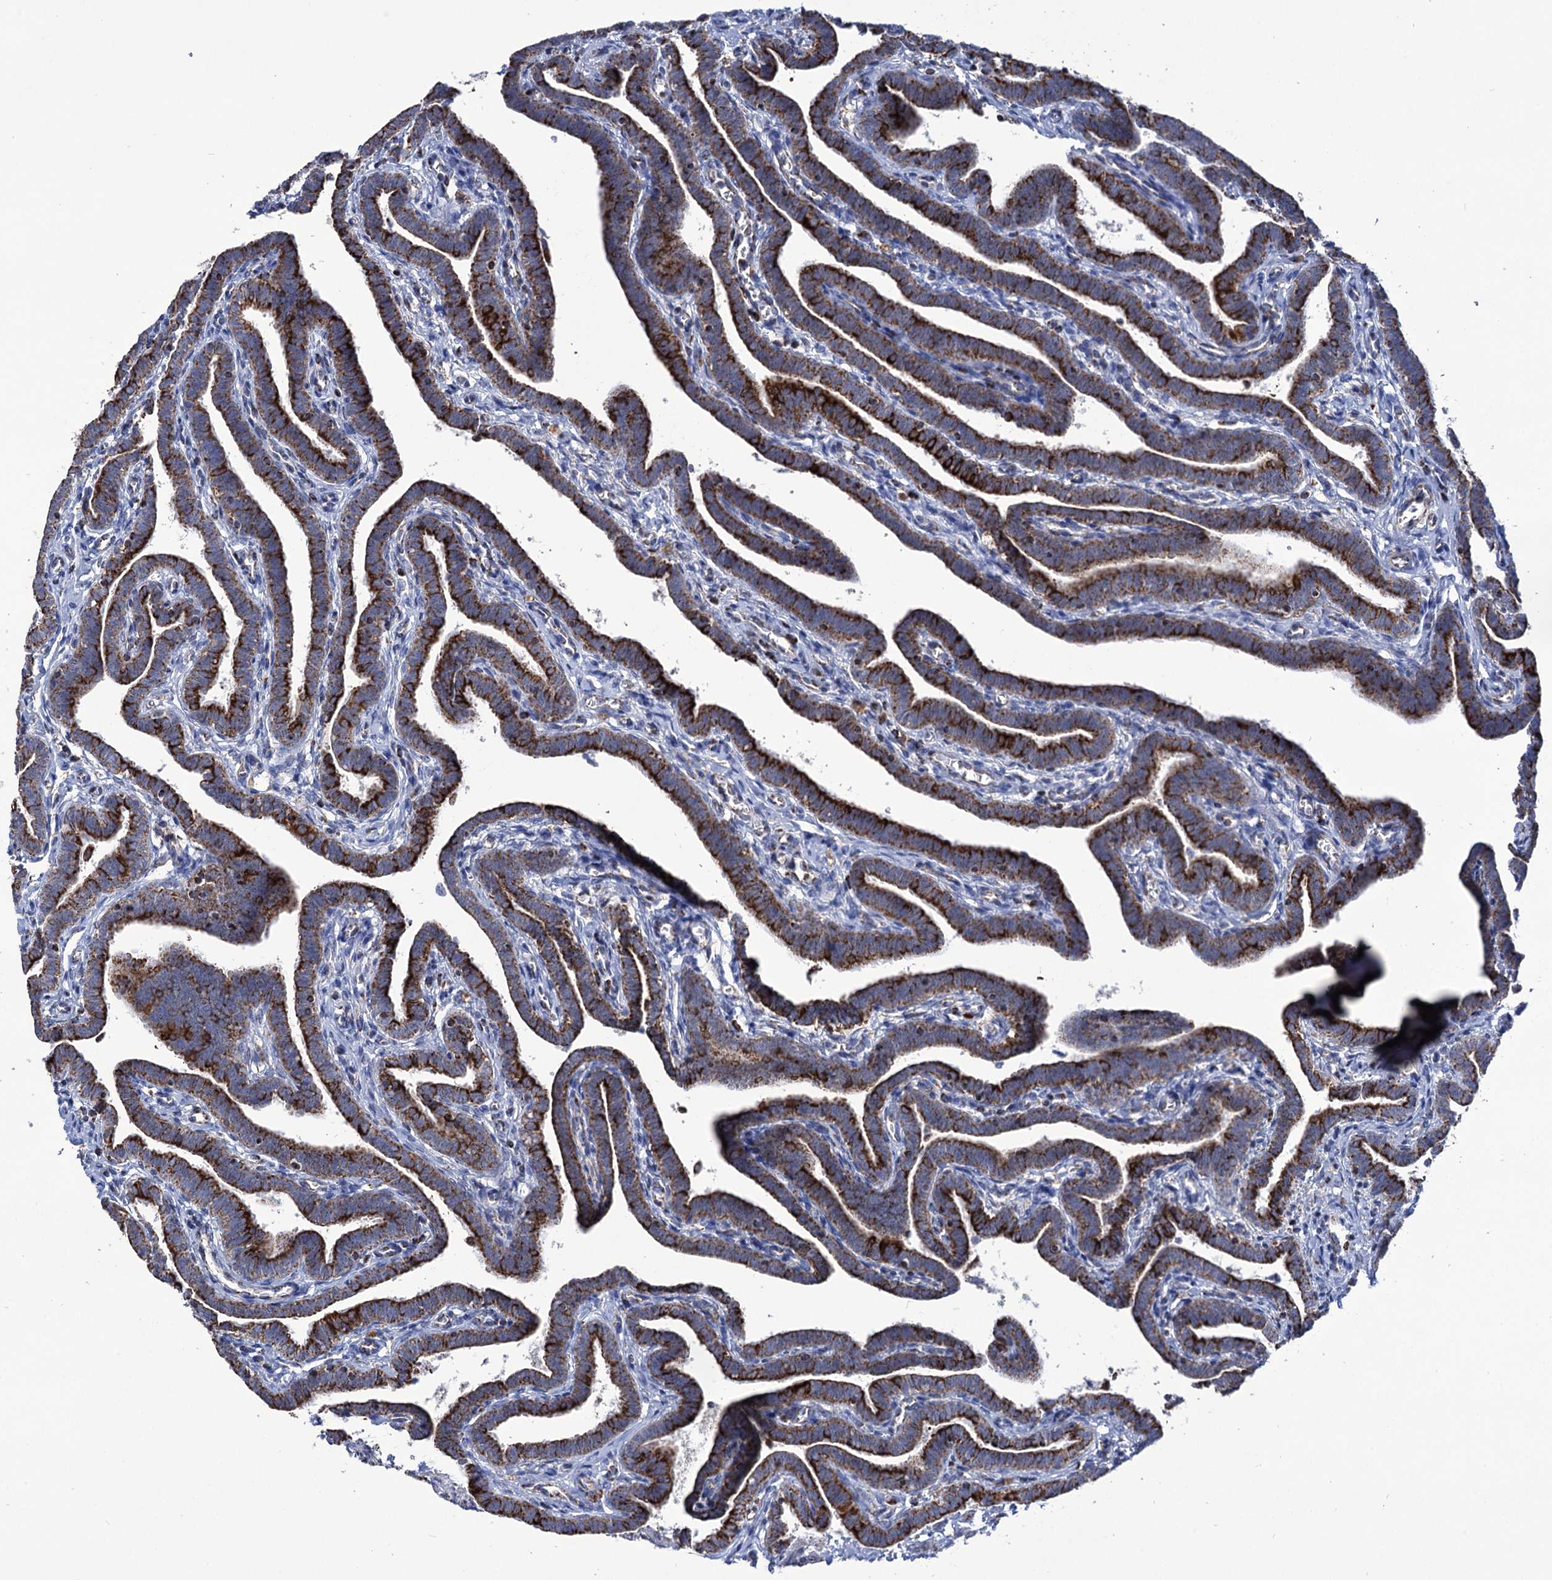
{"staining": {"intensity": "strong", "quantity": ">75%", "location": "cytoplasmic/membranous"}, "tissue": "fallopian tube", "cell_type": "Glandular cells", "image_type": "normal", "snomed": [{"axis": "morphology", "description": "Normal tissue, NOS"}, {"axis": "topography", "description": "Fallopian tube"}], "caption": "Immunohistochemistry image of unremarkable fallopian tube stained for a protein (brown), which reveals high levels of strong cytoplasmic/membranous staining in approximately >75% of glandular cells.", "gene": "ABHD10", "patient": {"sex": "female", "age": 36}}